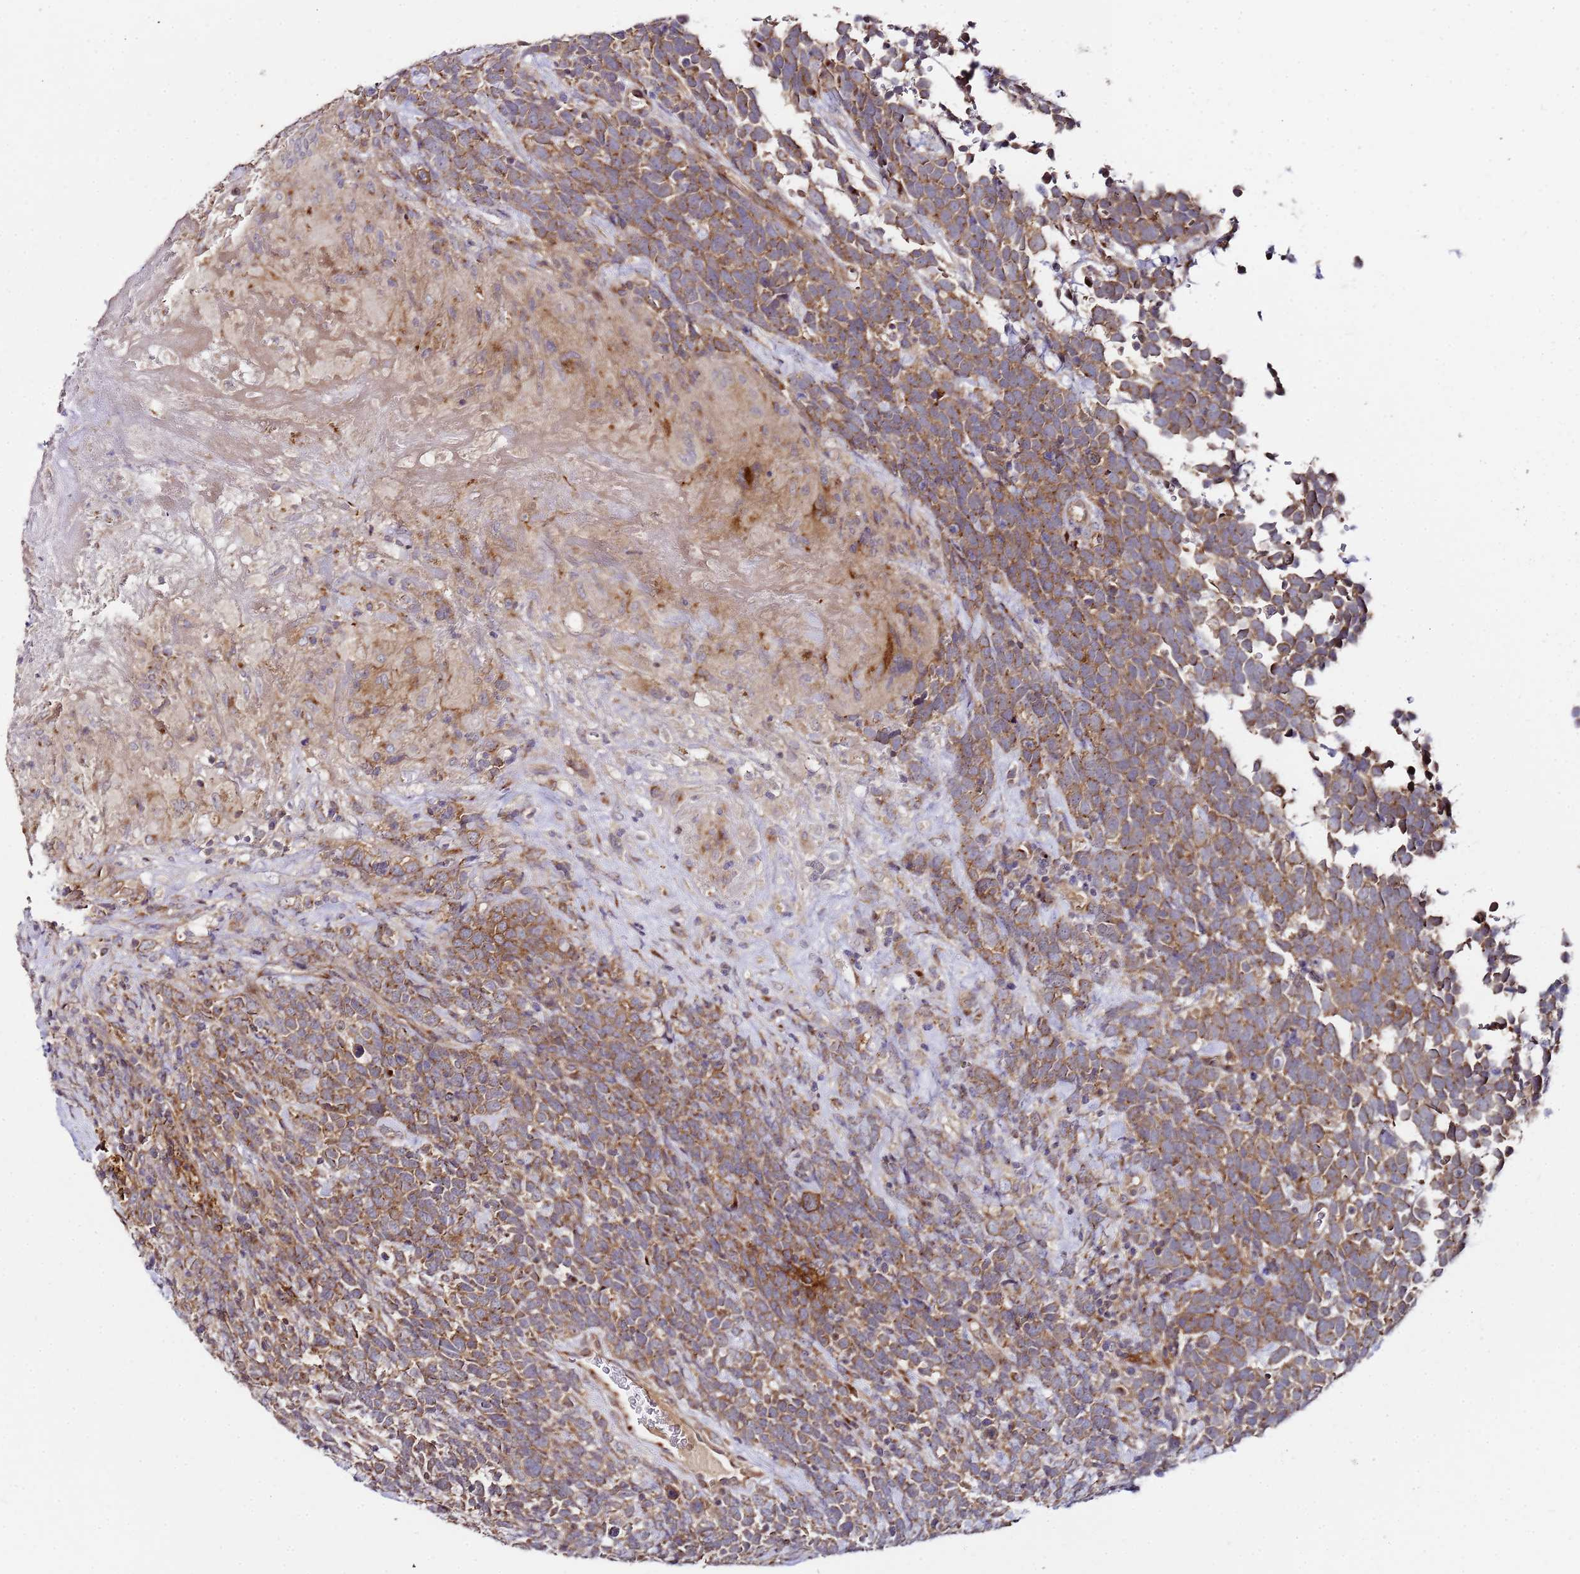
{"staining": {"intensity": "moderate", "quantity": ">75%", "location": "cytoplasmic/membranous"}, "tissue": "urothelial cancer", "cell_type": "Tumor cells", "image_type": "cancer", "snomed": [{"axis": "morphology", "description": "Urothelial carcinoma, High grade"}, {"axis": "topography", "description": "Urinary bladder"}], "caption": "An immunohistochemistry image of tumor tissue is shown. Protein staining in brown shows moderate cytoplasmic/membranous positivity in urothelial carcinoma (high-grade) within tumor cells.", "gene": "MRPL49", "patient": {"sex": "female", "age": 82}}